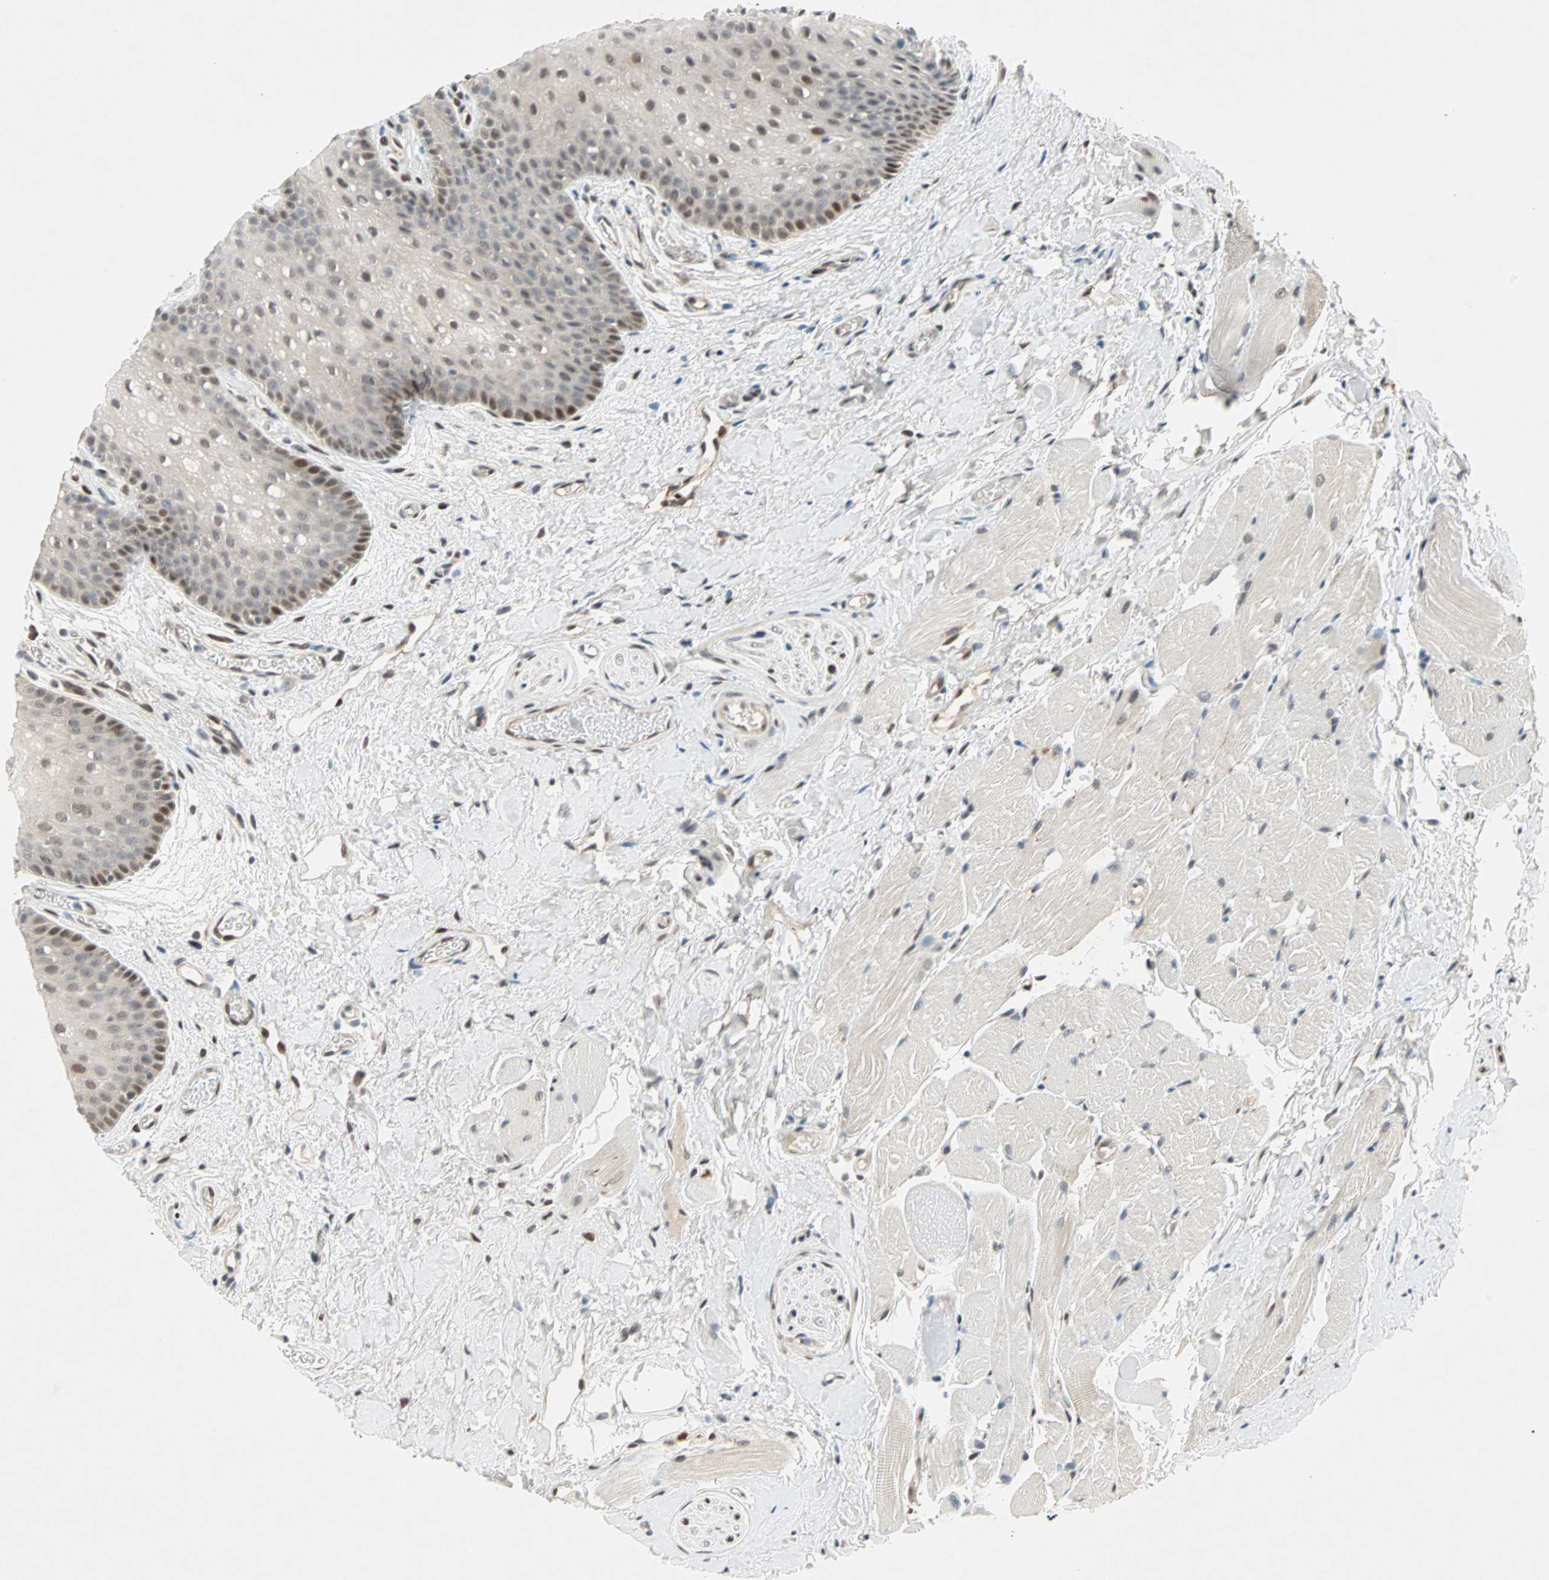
{"staining": {"intensity": "moderate", "quantity": "25%-75%", "location": "nuclear"}, "tissue": "oral mucosa", "cell_type": "Squamous epithelial cells", "image_type": "normal", "snomed": [{"axis": "morphology", "description": "Normal tissue, NOS"}, {"axis": "topography", "description": "Oral tissue"}], "caption": "Protein expression by IHC shows moderate nuclear expression in approximately 25%-75% of squamous epithelial cells in unremarkable oral mucosa. (IHC, brightfield microscopy, high magnification).", "gene": "WWTR1", "patient": {"sex": "male", "age": 54}}